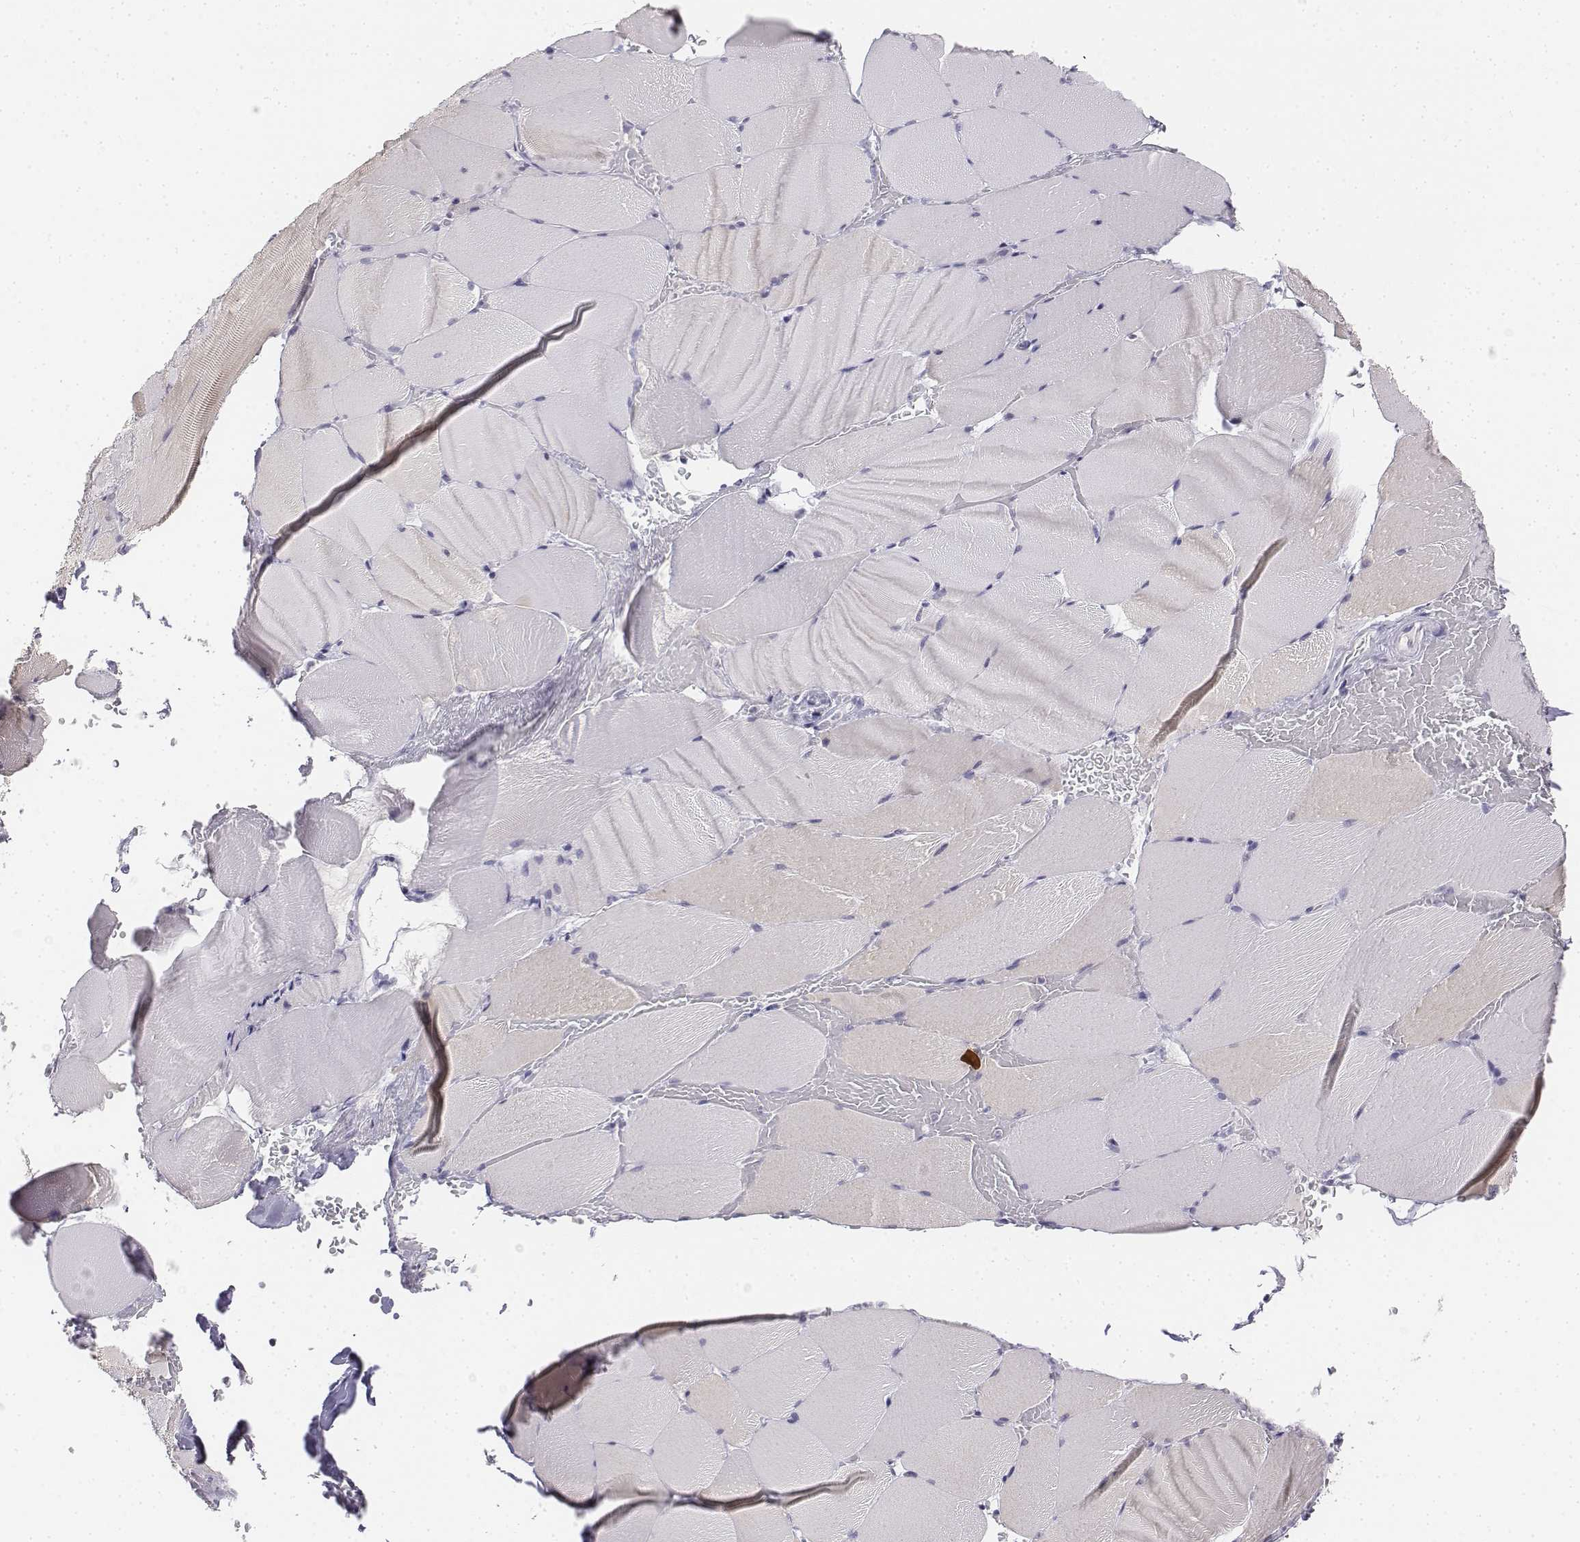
{"staining": {"intensity": "negative", "quantity": "none", "location": "none"}, "tissue": "skeletal muscle", "cell_type": "Myocytes", "image_type": "normal", "snomed": [{"axis": "morphology", "description": "Normal tissue, NOS"}, {"axis": "topography", "description": "Skeletal muscle"}], "caption": "Immunohistochemistry (IHC) of normal human skeletal muscle exhibits no staining in myocytes.", "gene": "UCN2", "patient": {"sex": "female", "age": 37}}